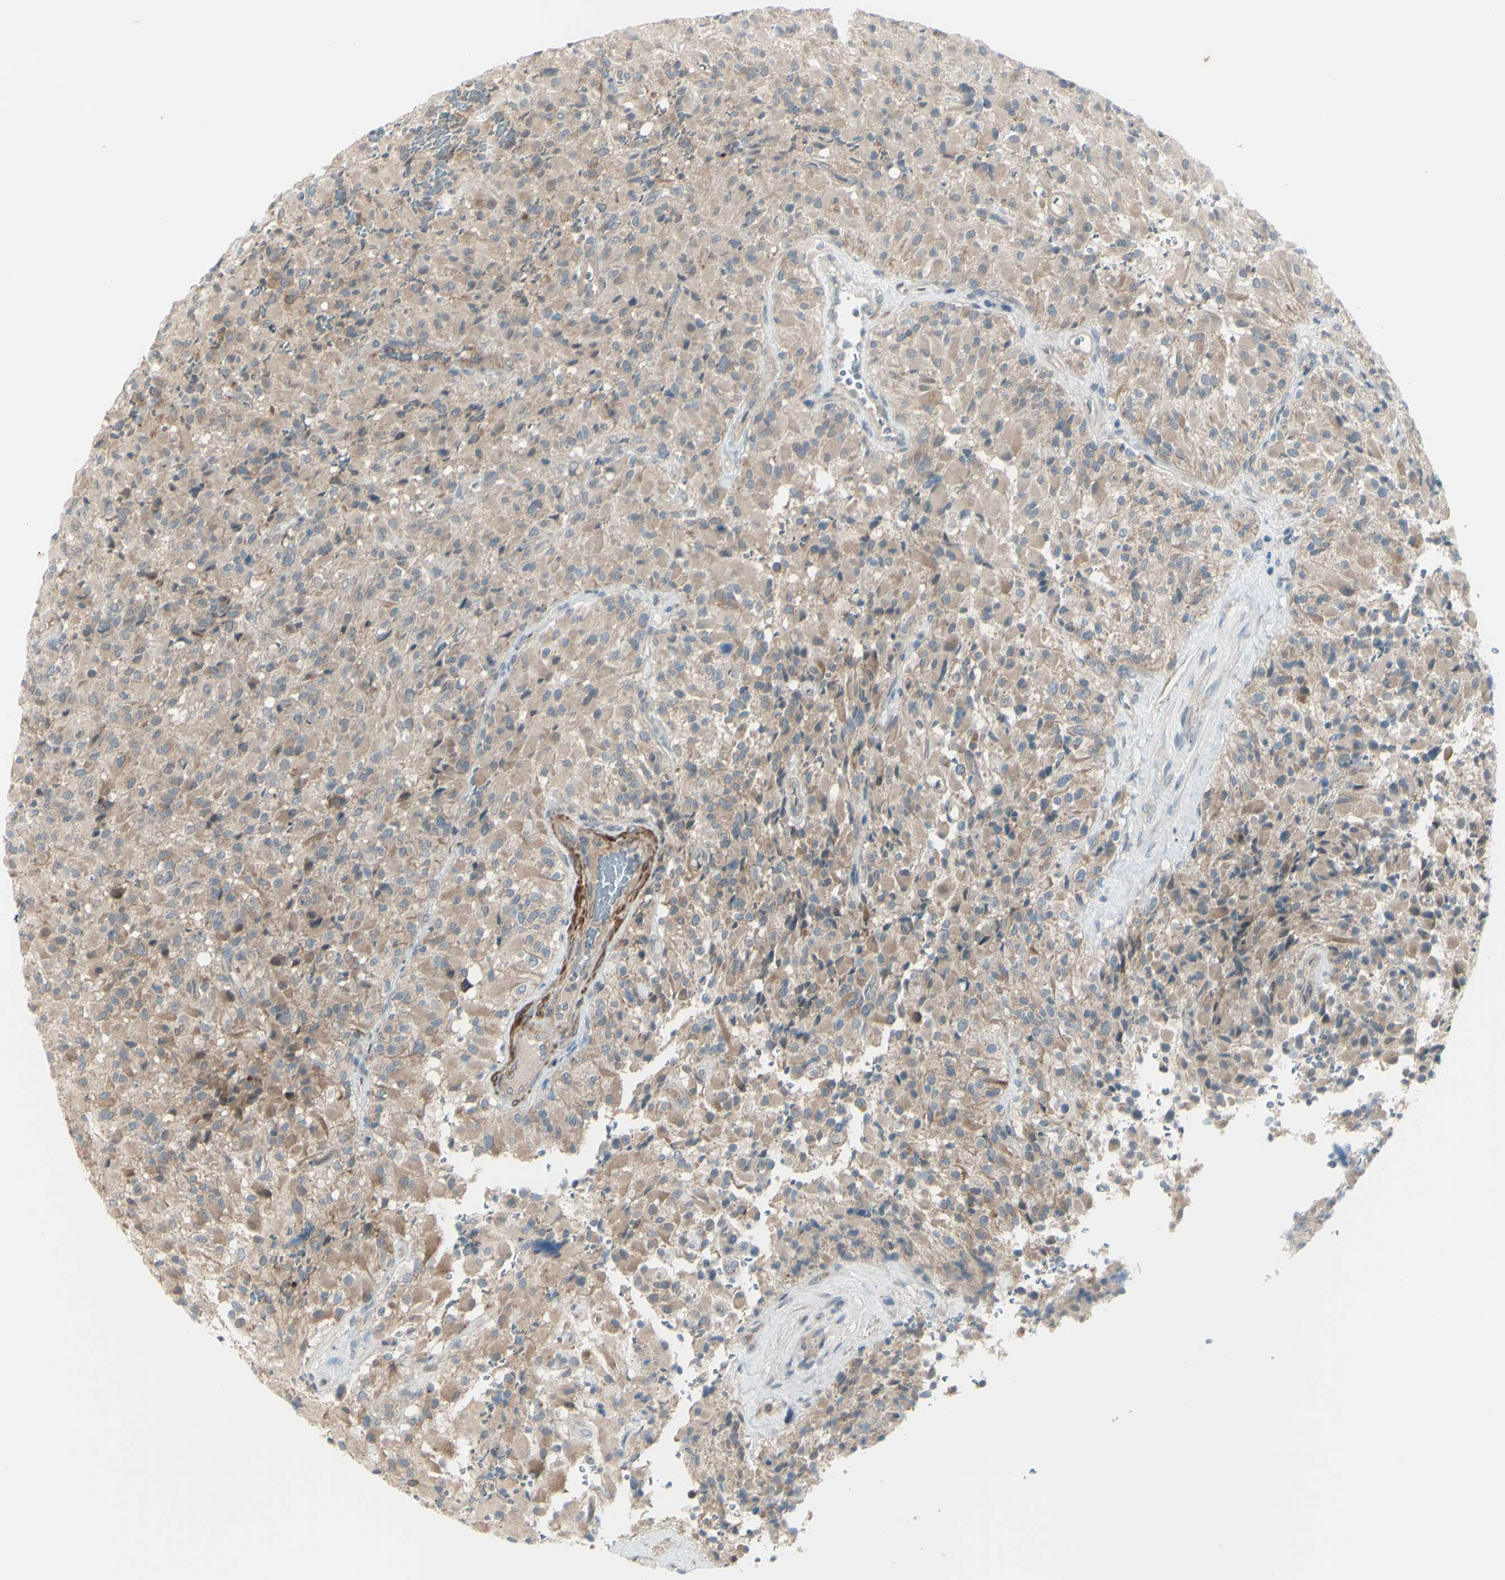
{"staining": {"intensity": "moderate", "quantity": ">75%", "location": "cytoplasmic/membranous"}, "tissue": "glioma", "cell_type": "Tumor cells", "image_type": "cancer", "snomed": [{"axis": "morphology", "description": "Glioma, malignant, High grade"}, {"axis": "topography", "description": "Brain"}], "caption": "Malignant glioma (high-grade) stained for a protein (brown) displays moderate cytoplasmic/membranous positive staining in approximately >75% of tumor cells.", "gene": "LRRK1", "patient": {"sex": "male", "age": 71}}